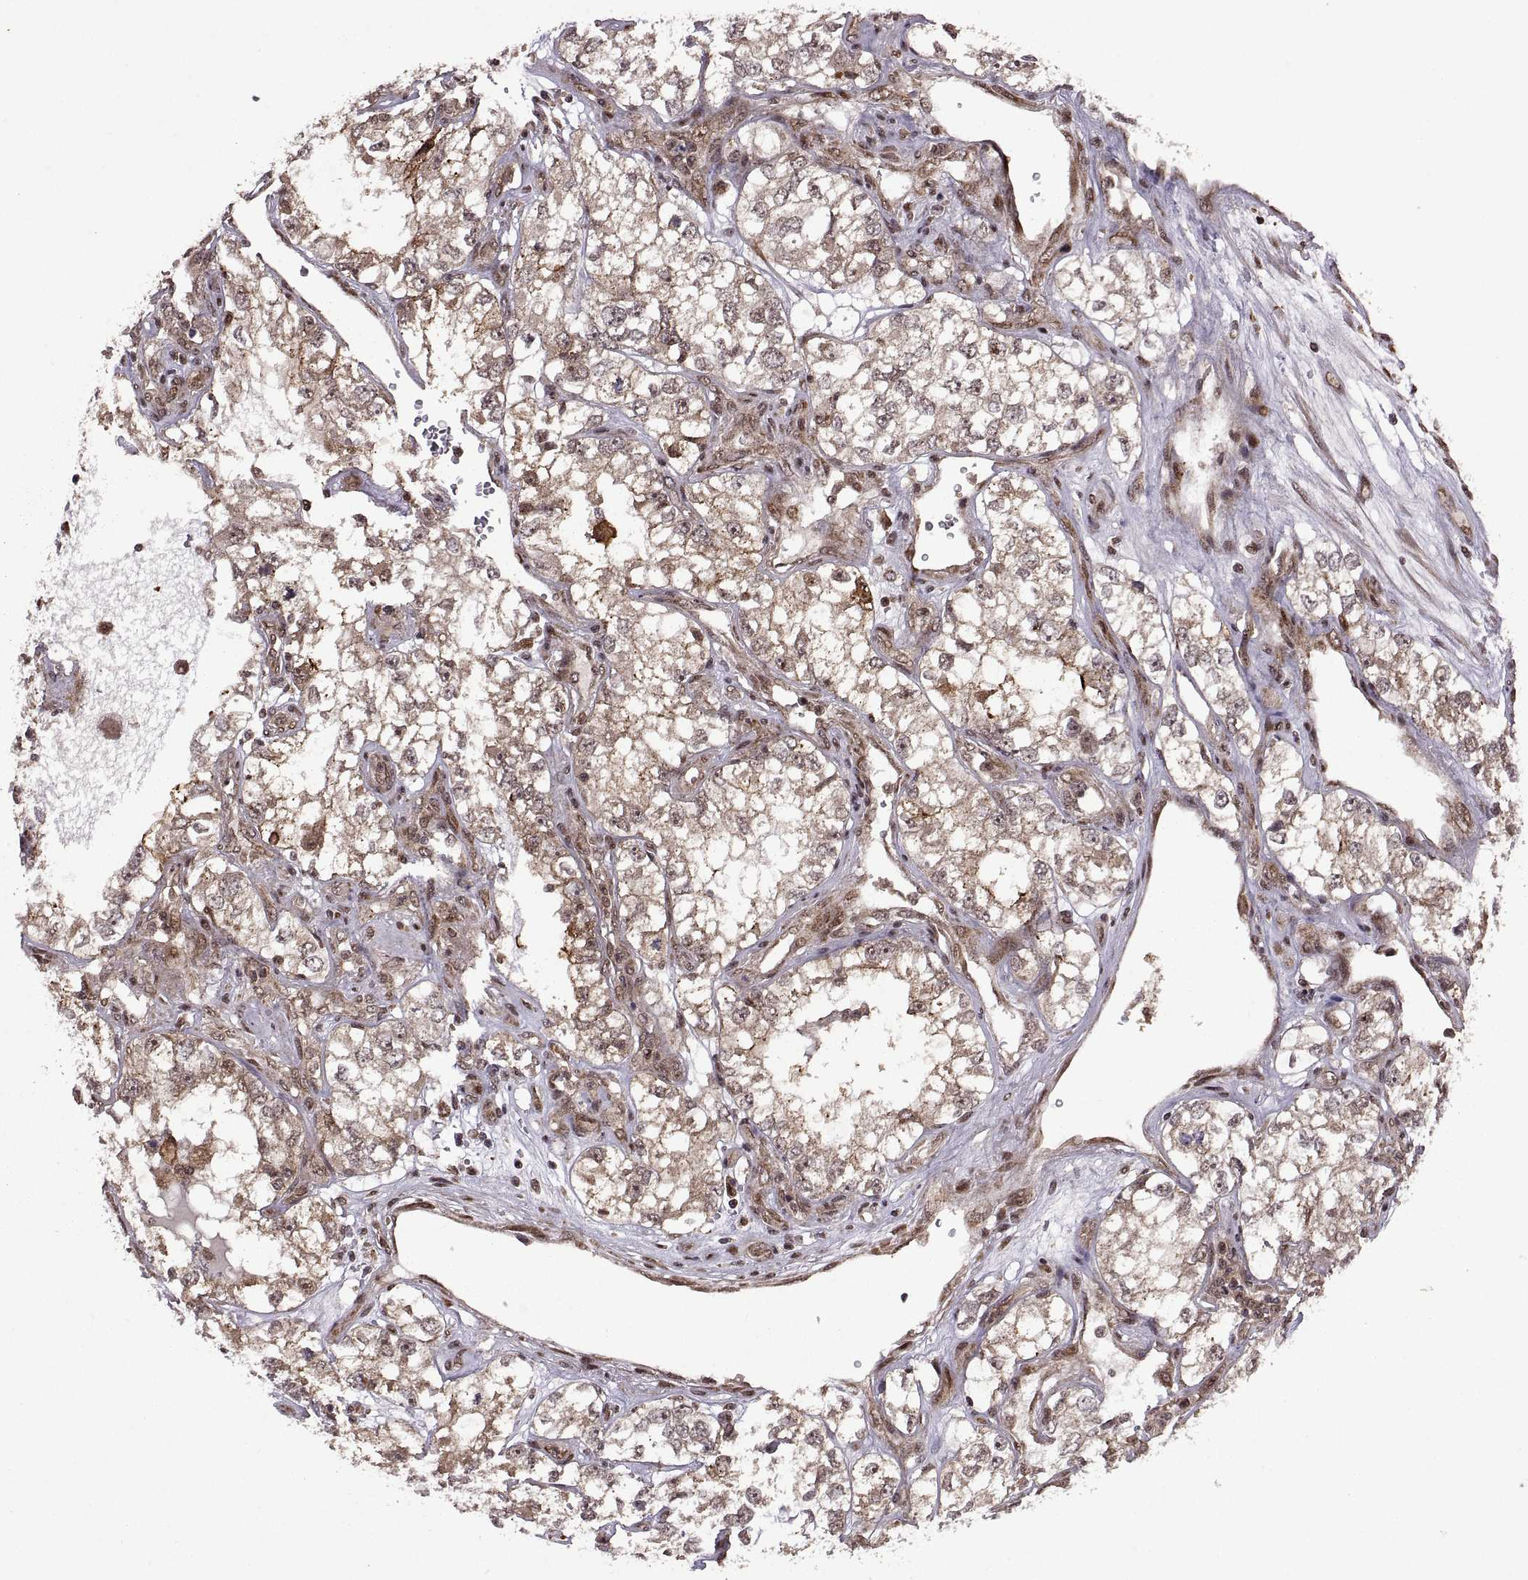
{"staining": {"intensity": "moderate", "quantity": ">75%", "location": "cytoplasmic/membranous"}, "tissue": "renal cancer", "cell_type": "Tumor cells", "image_type": "cancer", "snomed": [{"axis": "morphology", "description": "Adenocarcinoma, NOS"}, {"axis": "topography", "description": "Kidney"}], "caption": "IHC of renal adenocarcinoma demonstrates medium levels of moderate cytoplasmic/membranous expression in about >75% of tumor cells.", "gene": "PTOV1", "patient": {"sex": "female", "age": 59}}